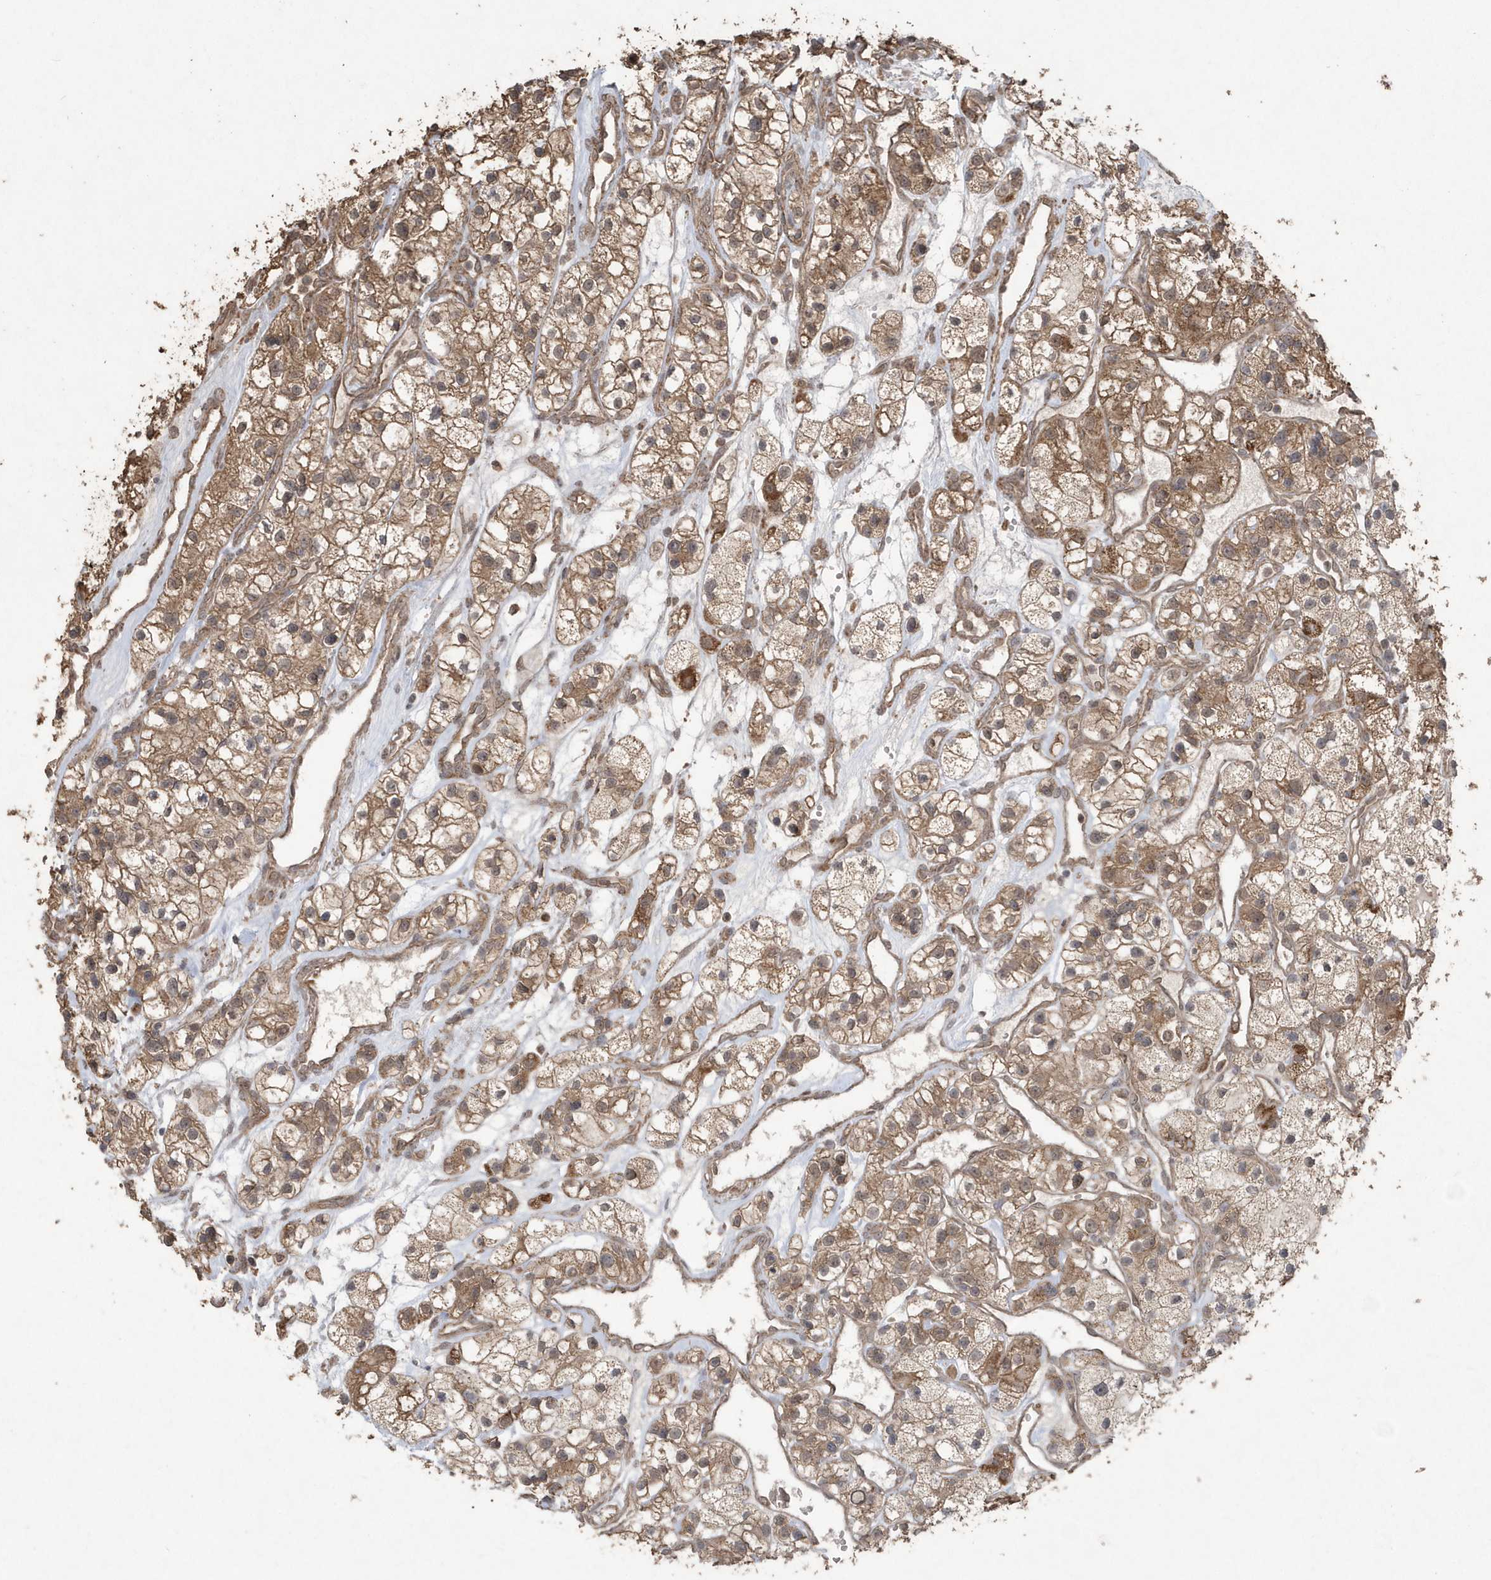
{"staining": {"intensity": "moderate", "quantity": ">75%", "location": "cytoplasmic/membranous"}, "tissue": "renal cancer", "cell_type": "Tumor cells", "image_type": "cancer", "snomed": [{"axis": "morphology", "description": "Adenocarcinoma, NOS"}, {"axis": "topography", "description": "Kidney"}], "caption": "A brown stain labels moderate cytoplasmic/membranous staining of a protein in human renal cancer tumor cells. (DAB IHC with brightfield microscopy, high magnification).", "gene": "PAXBP1", "patient": {"sex": "female", "age": 57}}